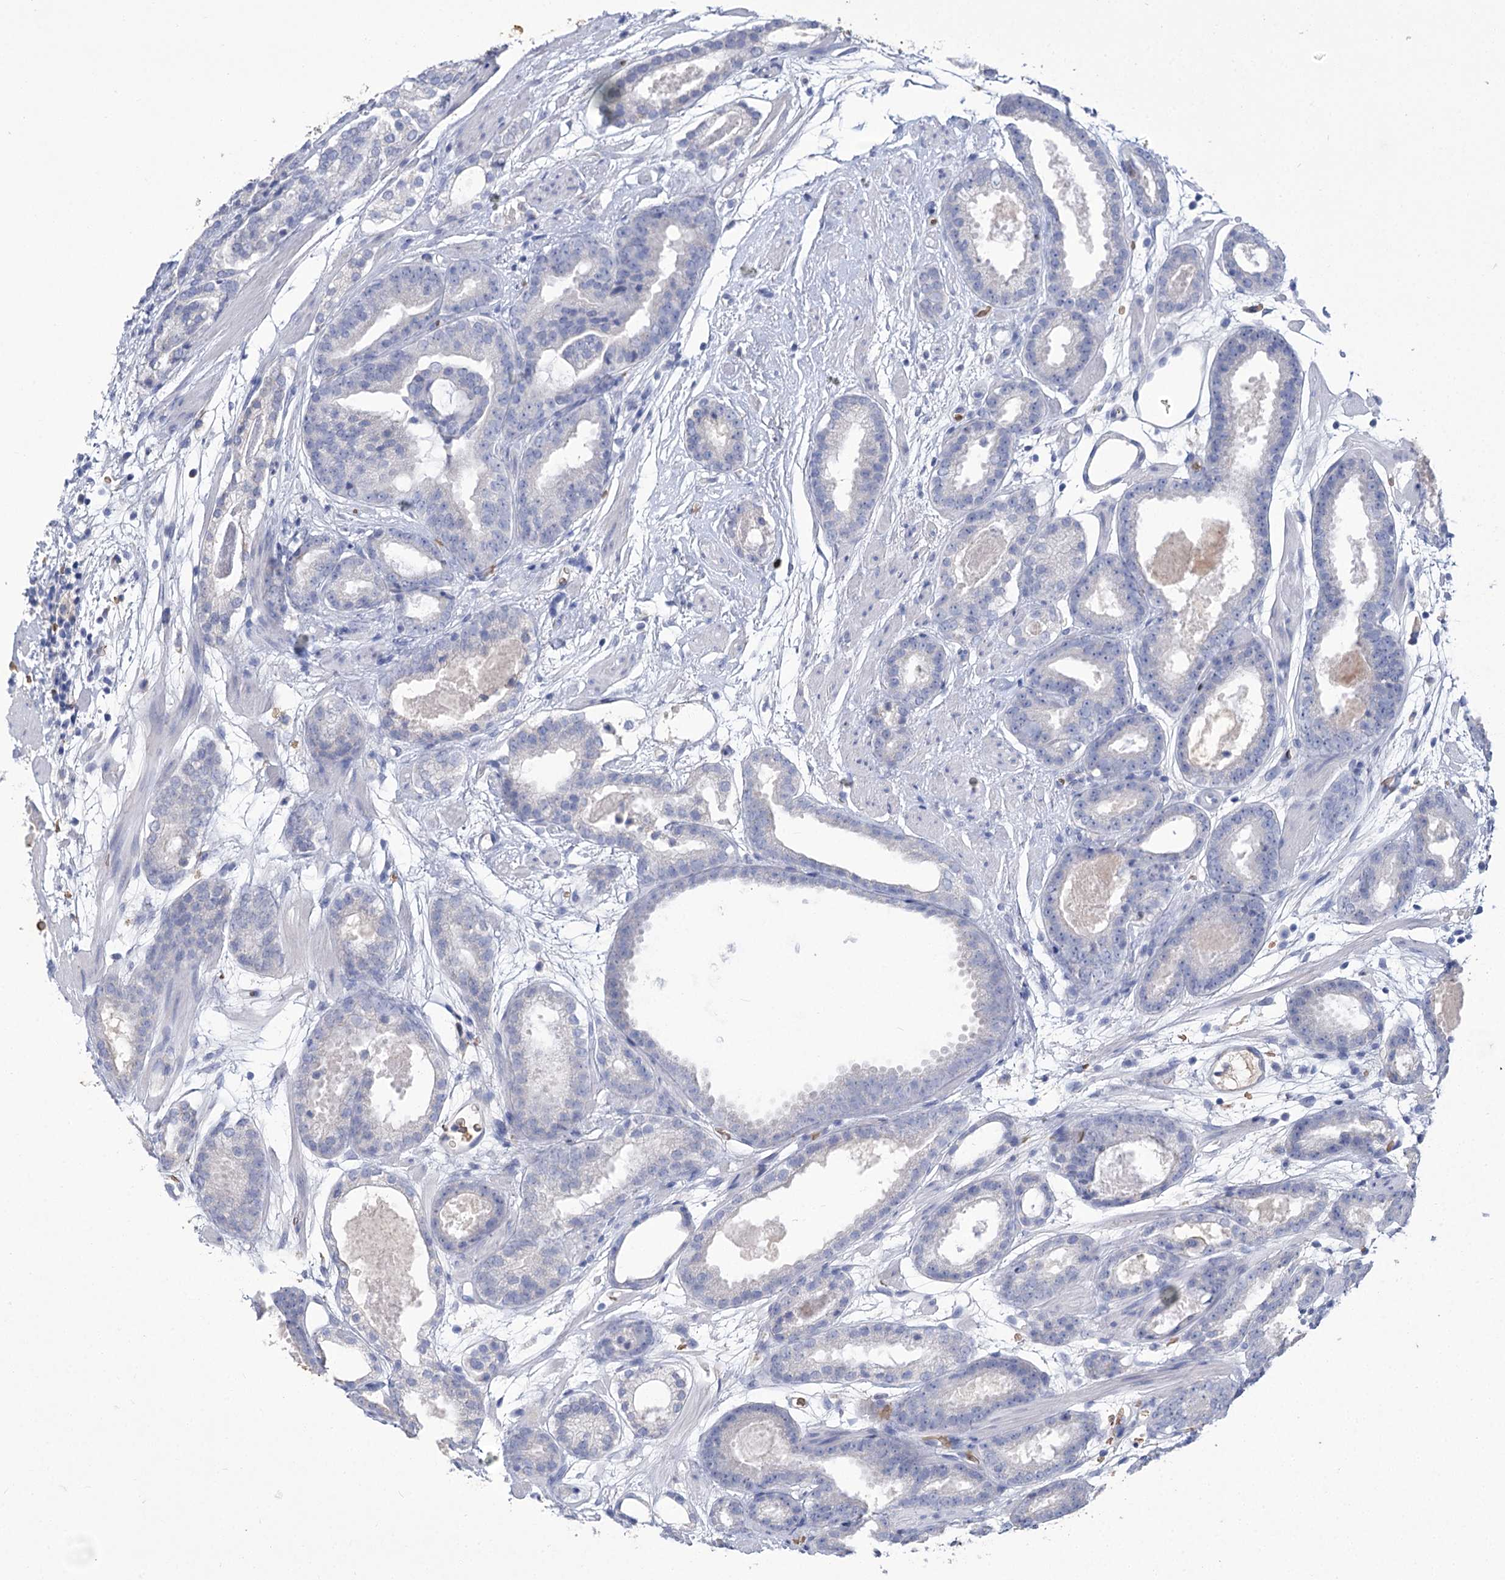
{"staining": {"intensity": "negative", "quantity": "none", "location": "none"}, "tissue": "prostate cancer", "cell_type": "Tumor cells", "image_type": "cancer", "snomed": [{"axis": "morphology", "description": "Adenocarcinoma, Low grade"}, {"axis": "topography", "description": "Prostate"}], "caption": "IHC photomicrograph of prostate cancer stained for a protein (brown), which demonstrates no expression in tumor cells. Brightfield microscopy of immunohistochemistry (IHC) stained with DAB (brown) and hematoxylin (blue), captured at high magnification.", "gene": "HBA1", "patient": {"sex": "male", "age": 69}}